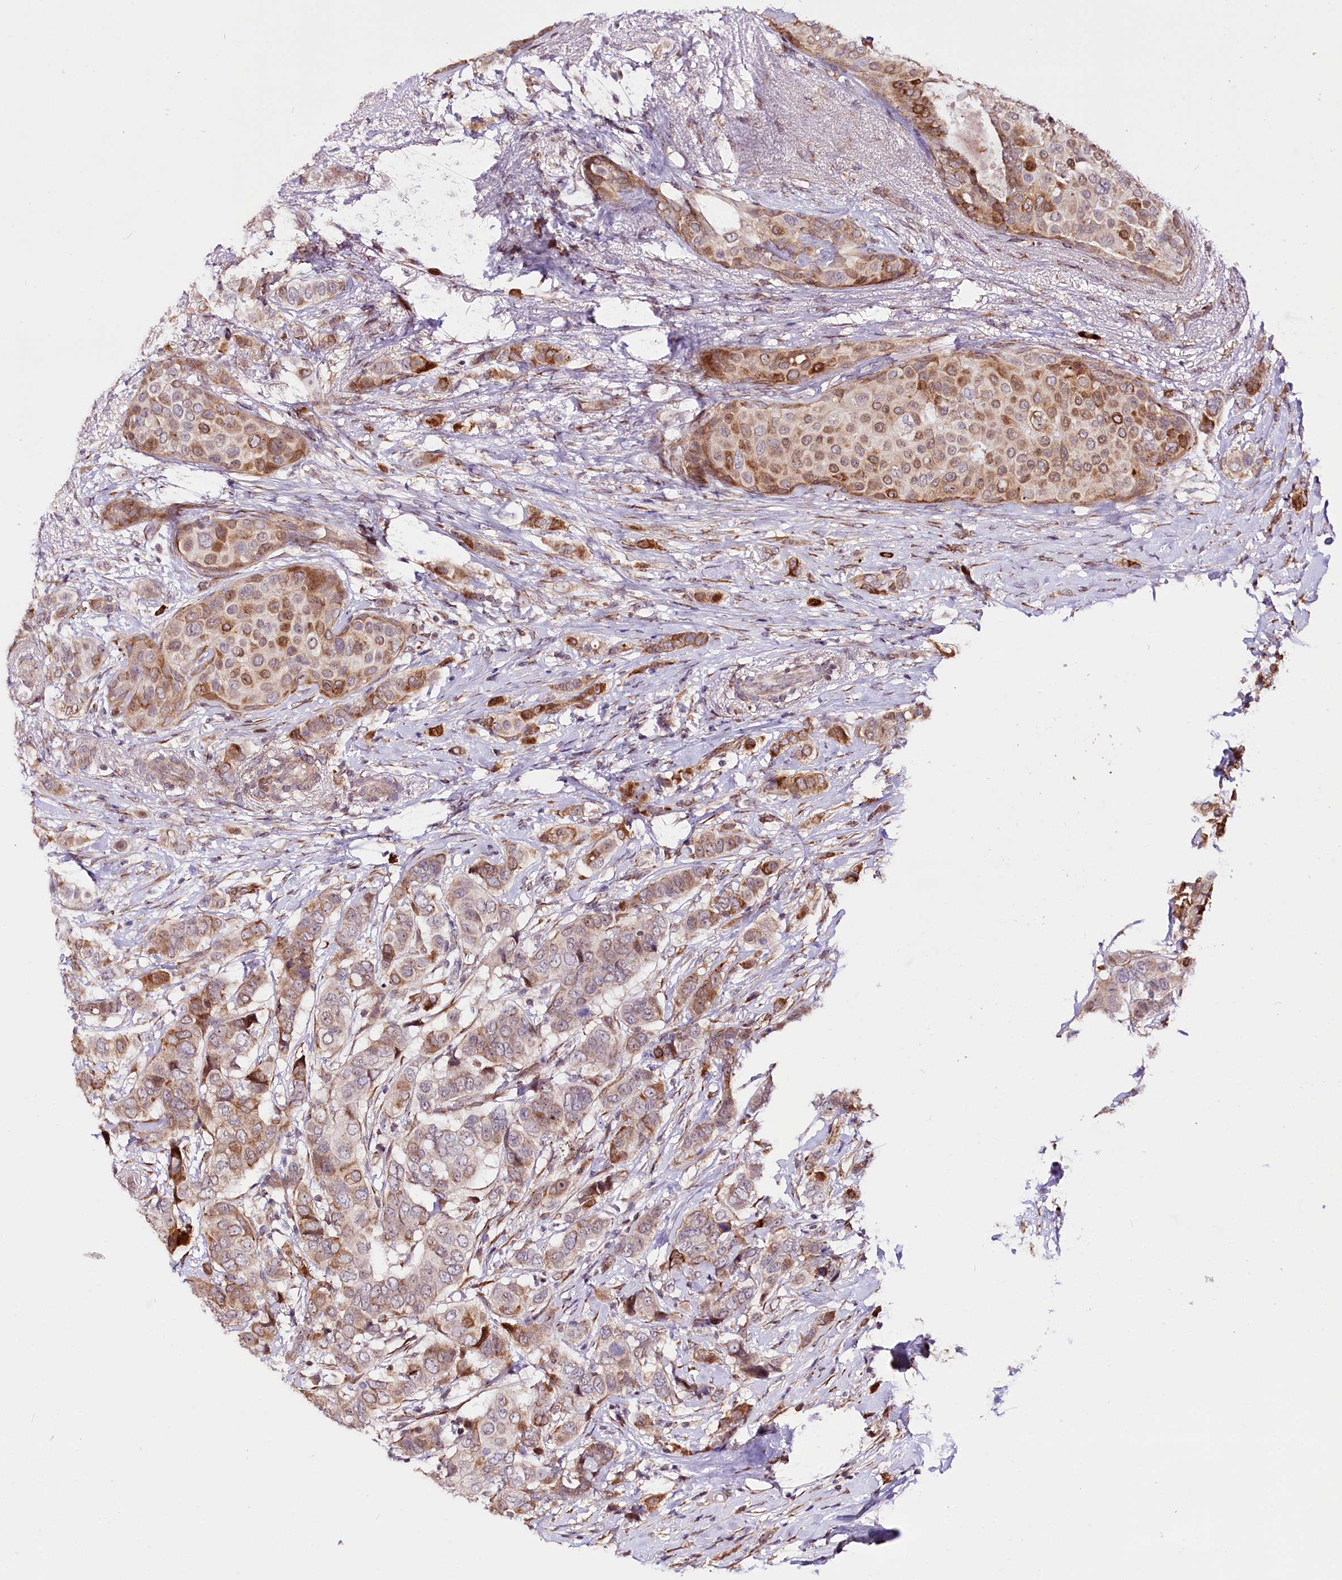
{"staining": {"intensity": "moderate", "quantity": ">75%", "location": "cytoplasmic/membranous,nuclear"}, "tissue": "breast cancer", "cell_type": "Tumor cells", "image_type": "cancer", "snomed": [{"axis": "morphology", "description": "Lobular carcinoma"}, {"axis": "topography", "description": "Breast"}], "caption": "A photomicrograph of human lobular carcinoma (breast) stained for a protein demonstrates moderate cytoplasmic/membranous and nuclear brown staining in tumor cells.", "gene": "CUTC", "patient": {"sex": "female", "age": 51}}